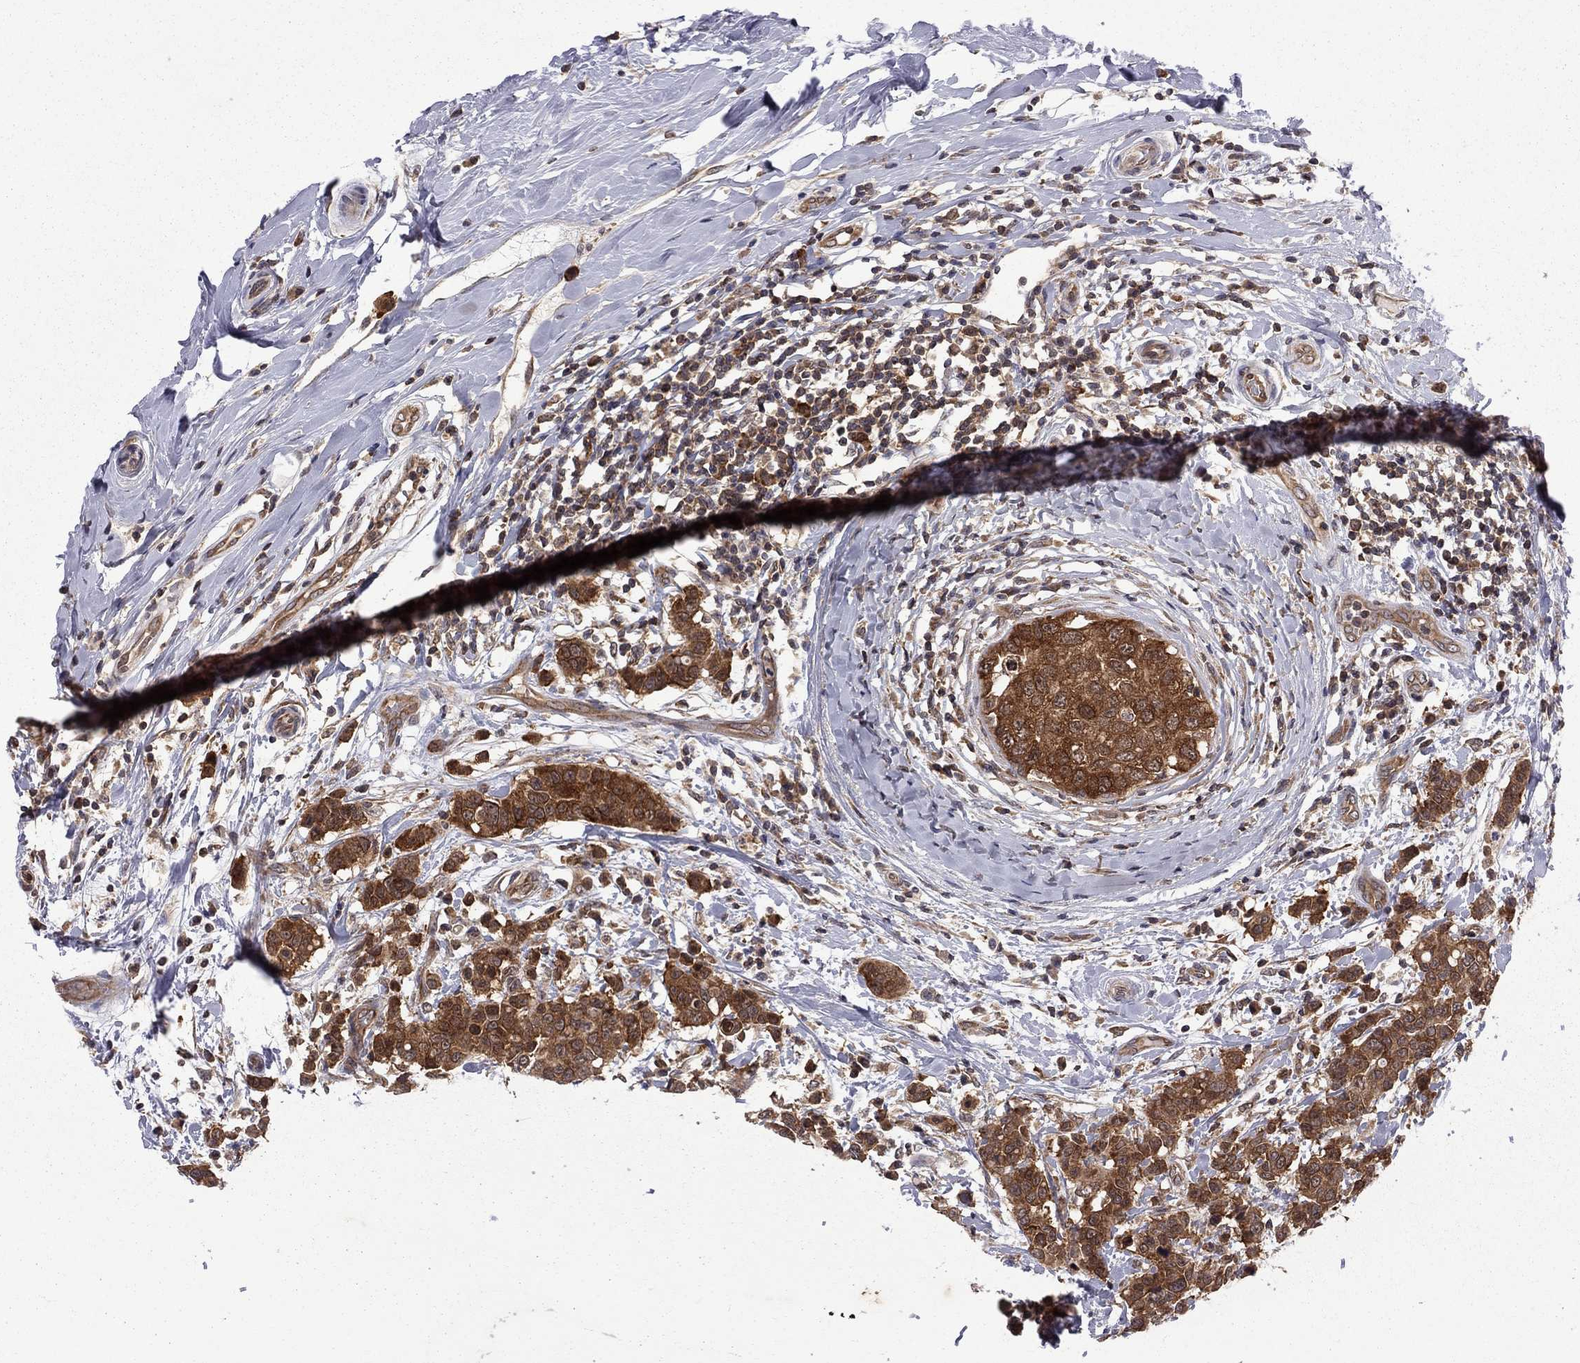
{"staining": {"intensity": "strong", "quantity": ">75%", "location": "cytoplasmic/membranous"}, "tissue": "breast cancer", "cell_type": "Tumor cells", "image_type": "cancer", "snomed": [{"axis": "morphology", "description": "Duct carcinoma"}, {"axis": "topography", "description": "Breast"}], "caption": "Breast cancer (invasive ductal carcinoma) was stained to show a protein in brown. There is high levels of strong cytoplasmic/membranous expression in approximately >75% of tumor cells.", "gene": "NAA50", "patient": {"sex": "female", "age": 27}}